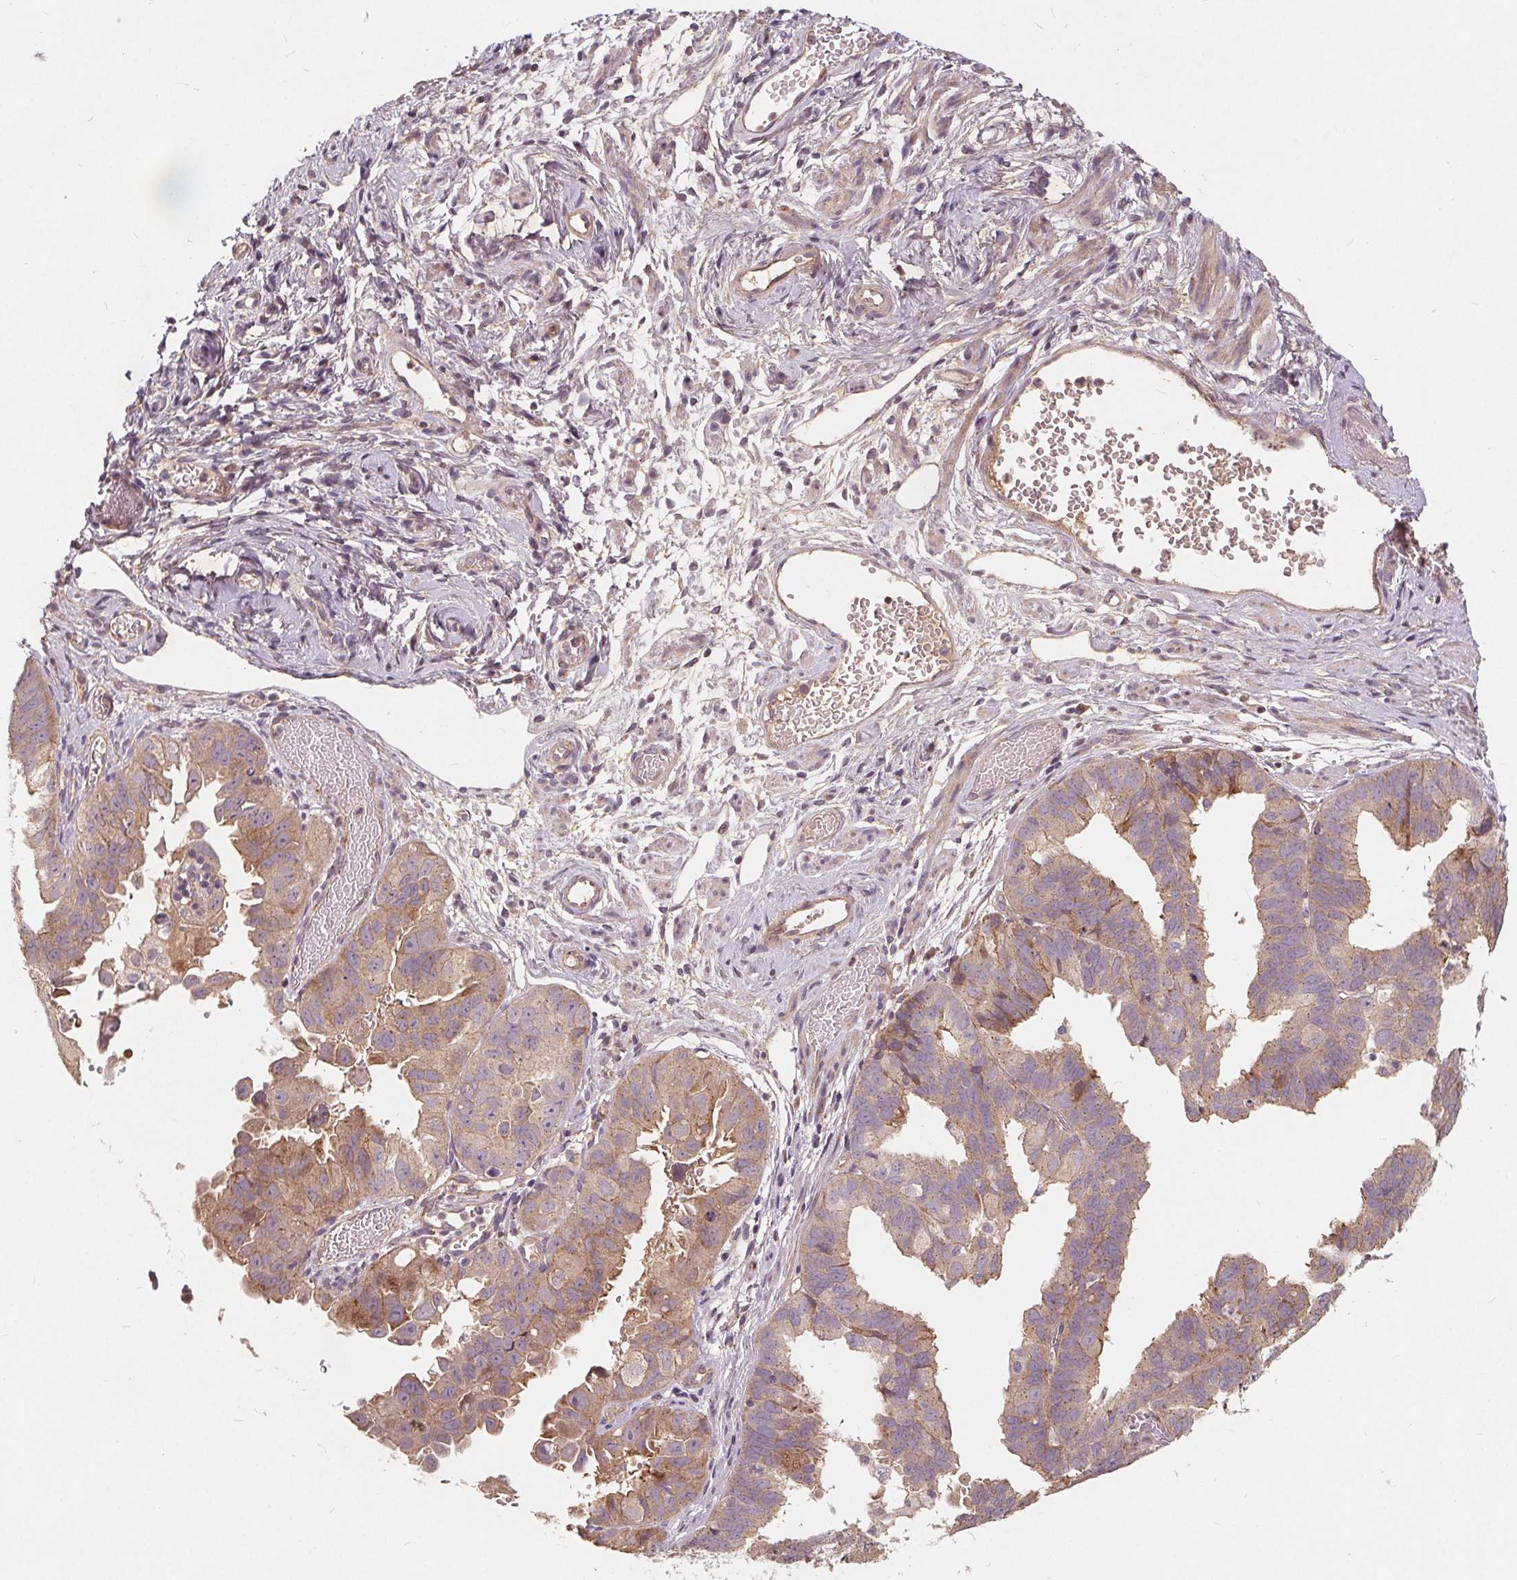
{"staining": {"intensity": "weak", "quantity": "25%-75%", "location": "cytoplasmic/membranous"}, "tissue": "ovarian cancer", "cell_type": "Tumor cells", "image_type": "cancer", "snomed": [{"axis": "morphology", "description": "Carcinoma, endometroid"}, {"axis": "topography", "description": "Ovary"}], "caption": "Tumor cells demonstrate low levels of weak cytoplasmic/membranous positivity in about 25%-75% of cells in human ovarian cancer (endometroid carcinoma).", "gene": "CSNK1G2", "patient": {"sex": "female", "age": 85}}